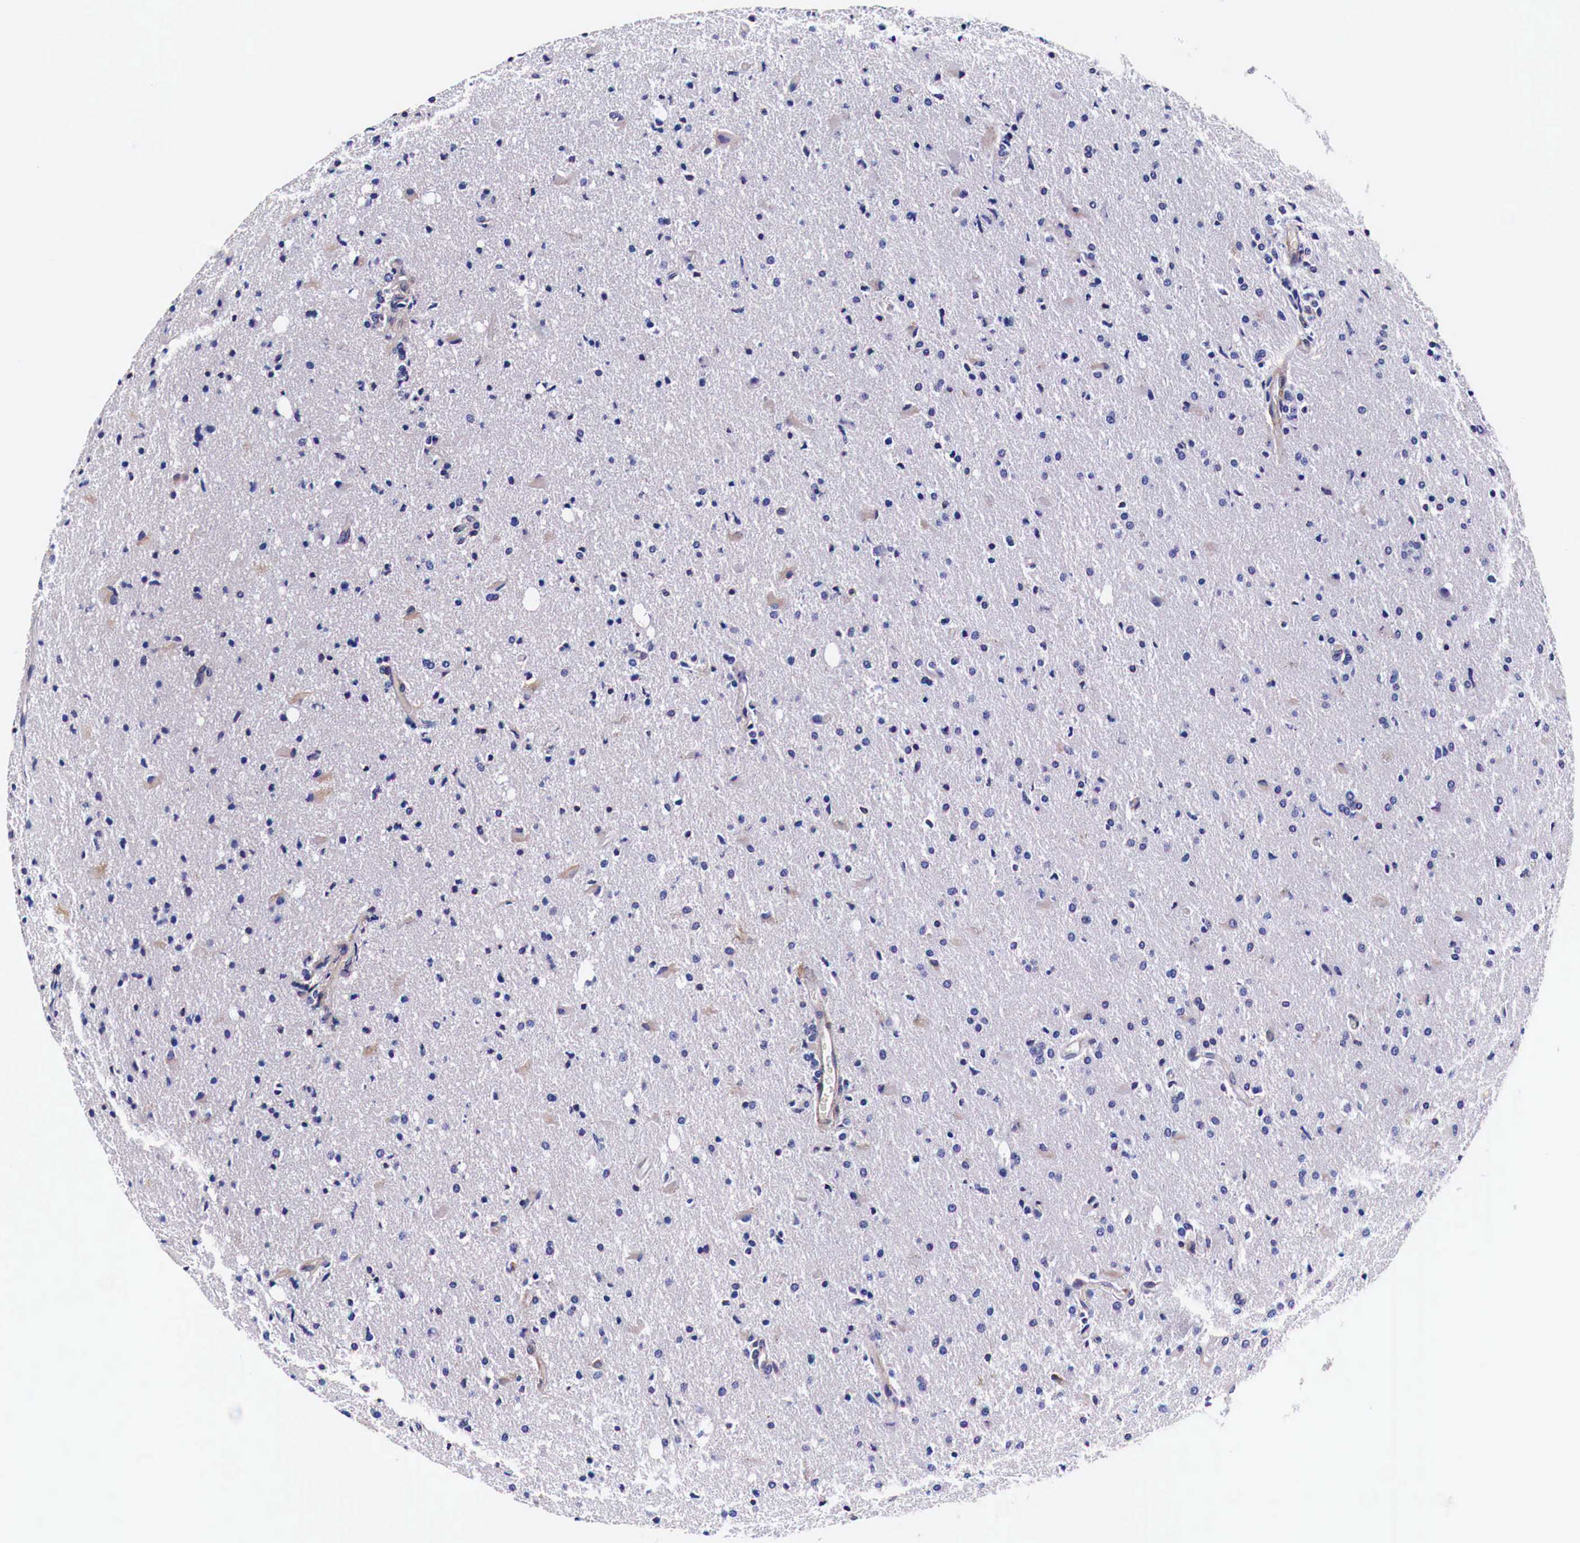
{"staining": {"intensity": "negative", "quantity": "none", "location": "none"}, "tissue": "glioma", "cell_type": "Tumor cells", "image_type": "cancer", "snomed": [{"axis": "morphology", "description": "Glioma, malignant, High grade"}, {"axis": "topography", "description": "Brain"}], "caption": "DAB immunohistochemical staining of glioma displays no significant positivity in tumor cells.", "gene": "HSPB1", "patient": {"sex": "male", "age": 68}}